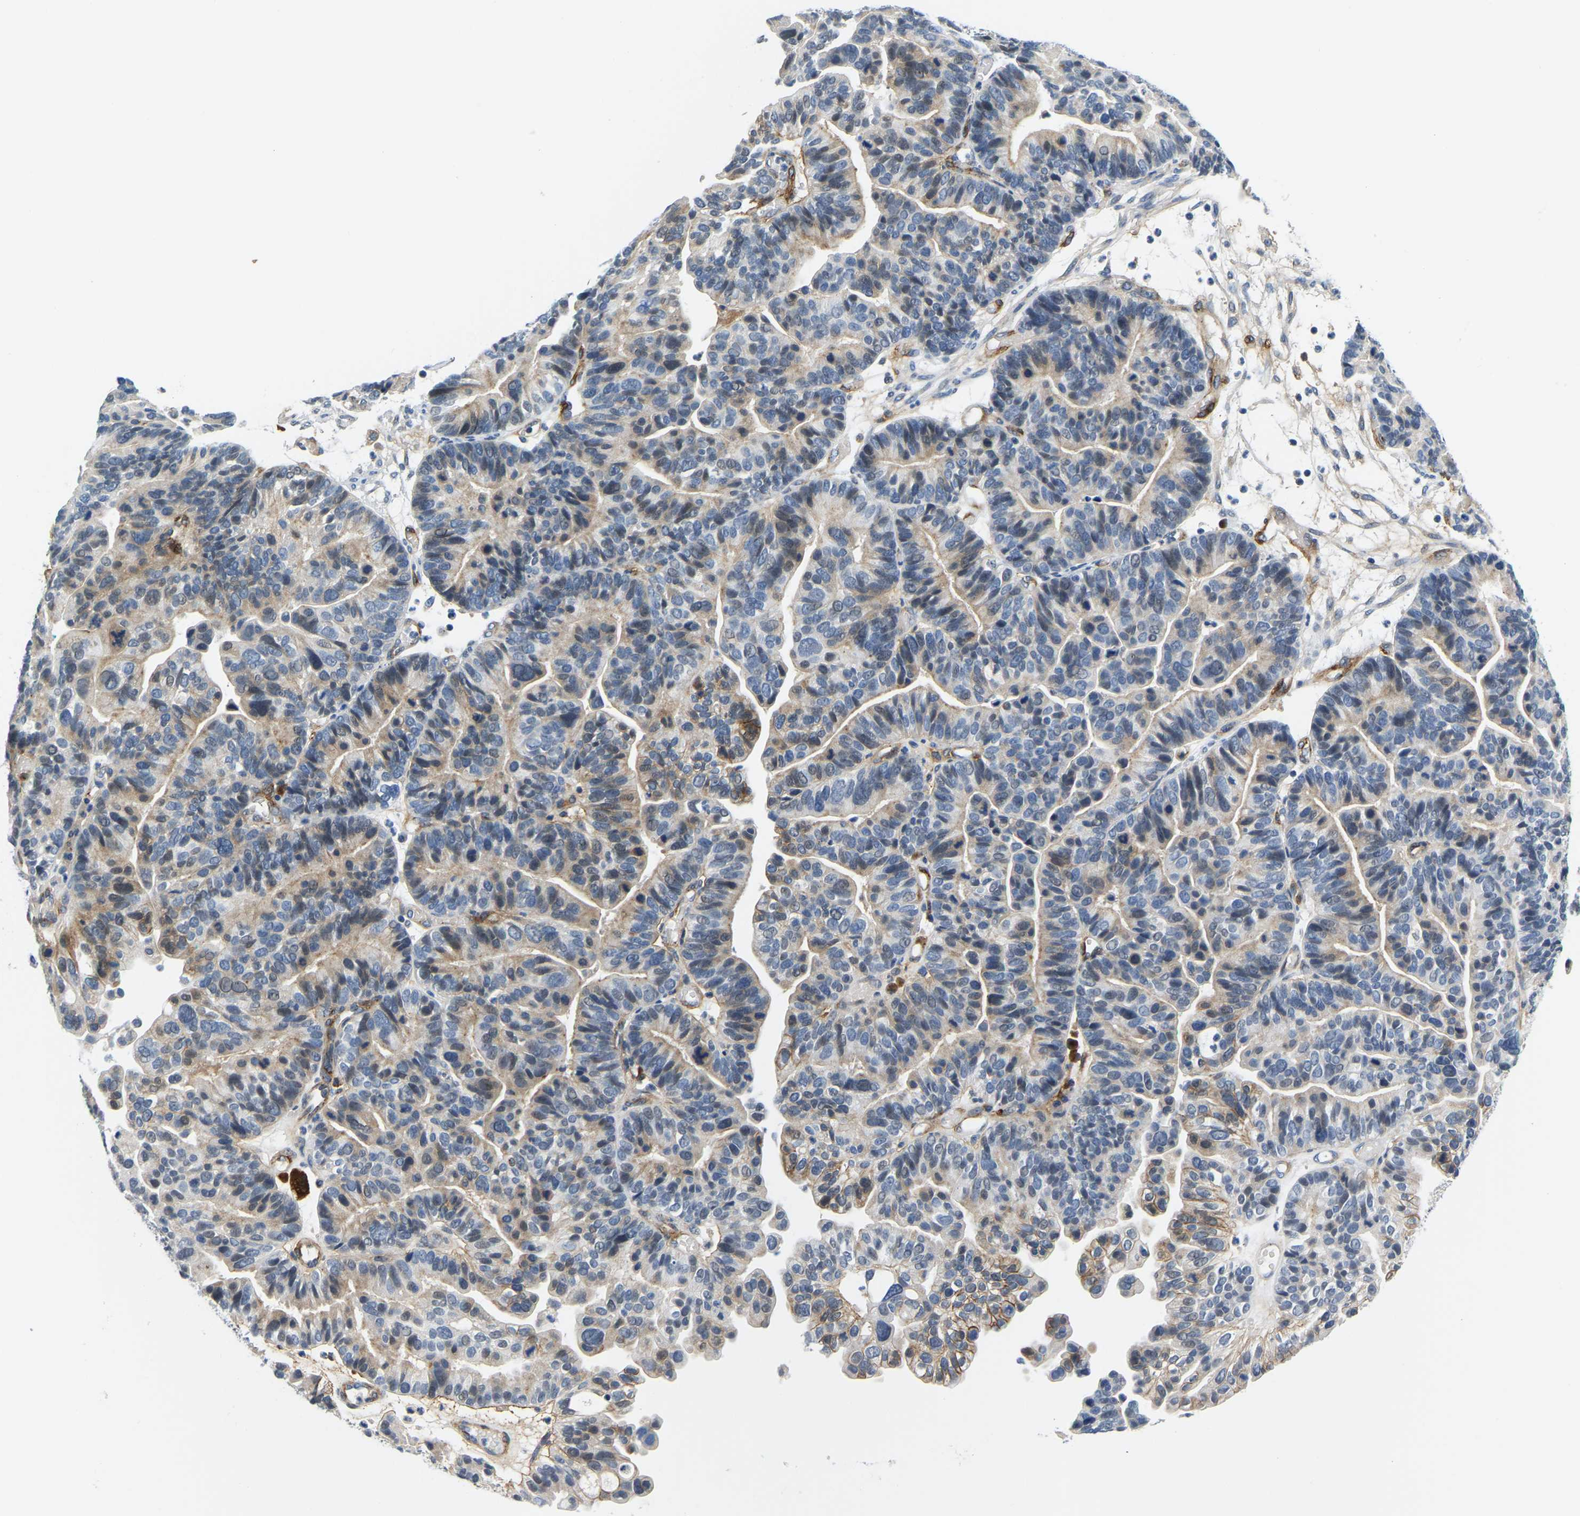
{"staining": {"intensity": "weak", "quantity": "25%-75%", "location": "cytoplasmic/membranous"}, "tissue": "ovarian cancer", "cell_type": "Tumor cells", "image_type": "cancer", "snomed": [{"axis": "morphology", "description": "Cystadenocarcinoma, serous, NOS"}, {"axis": "topography", "description": "Ovary"}], "caption": "This is an image of IHC staining of serous cystadenocarcinoma (ovarian), which shows weak expression in the cytoplasmic/membranous of tumor cells.", "gene": "LIAS", "patient": {"sex": "female", "age": 56}}